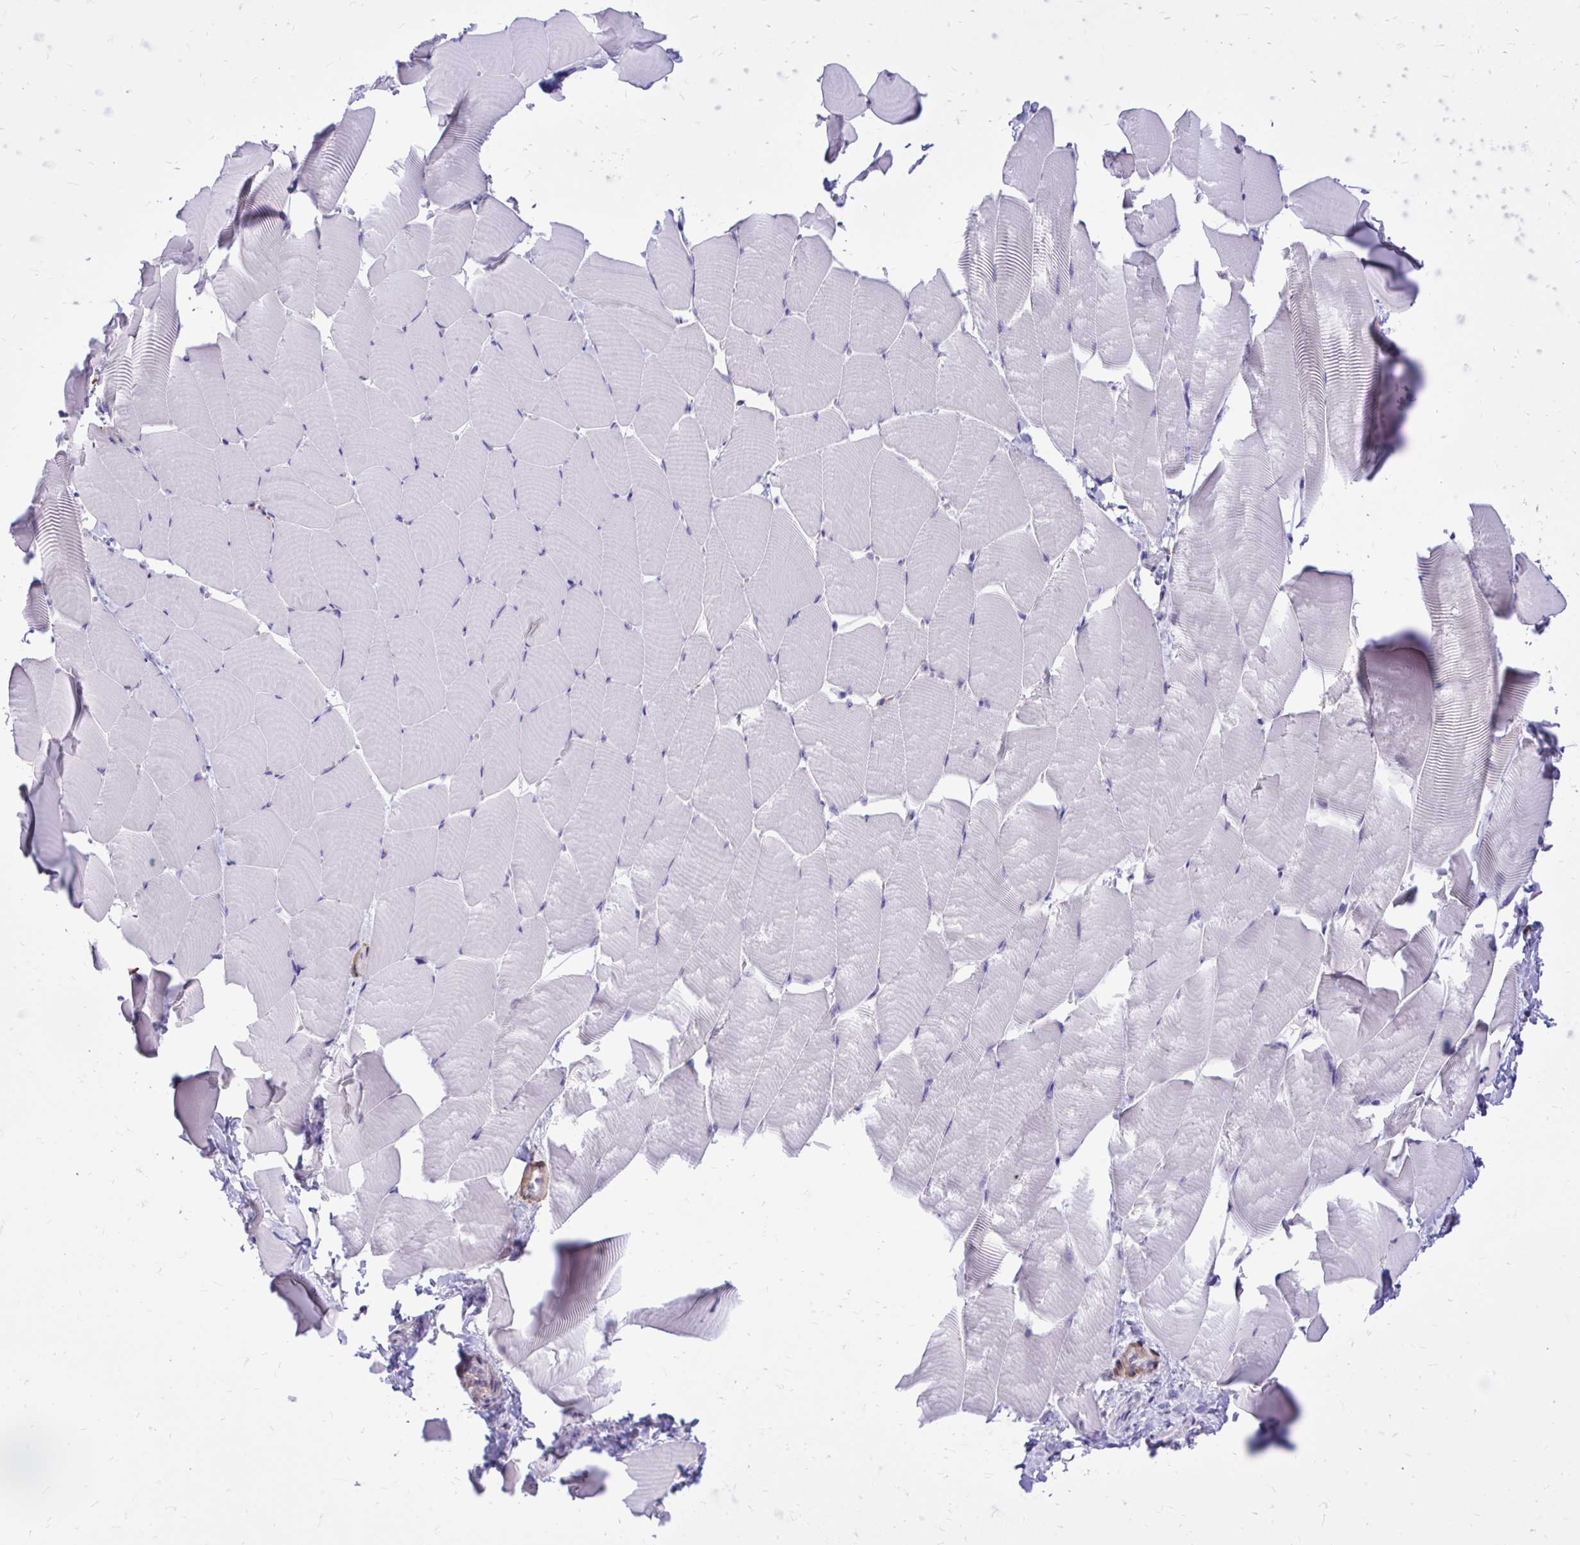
{"staining": {"intensity": "negative", "quantity": "none", "location": "none"}, "tissue": "skeletal muscle", "cell_type": "Myocytes", "image_type": "normal", "snomed": [{"axis": "morphology", "description": "Normal tissue, NOS"}, {"axis": "topography", "description": "Skeletal muscle"}], "caption": "High magnification brightfield microscopy of normal skeletal muscle stained with DAB (brown) and counterstained with hematoxylin (blue): myocytes show no significant staining.", "gene": "TLR7", "patient": {"sex": "male", "age": 25}}